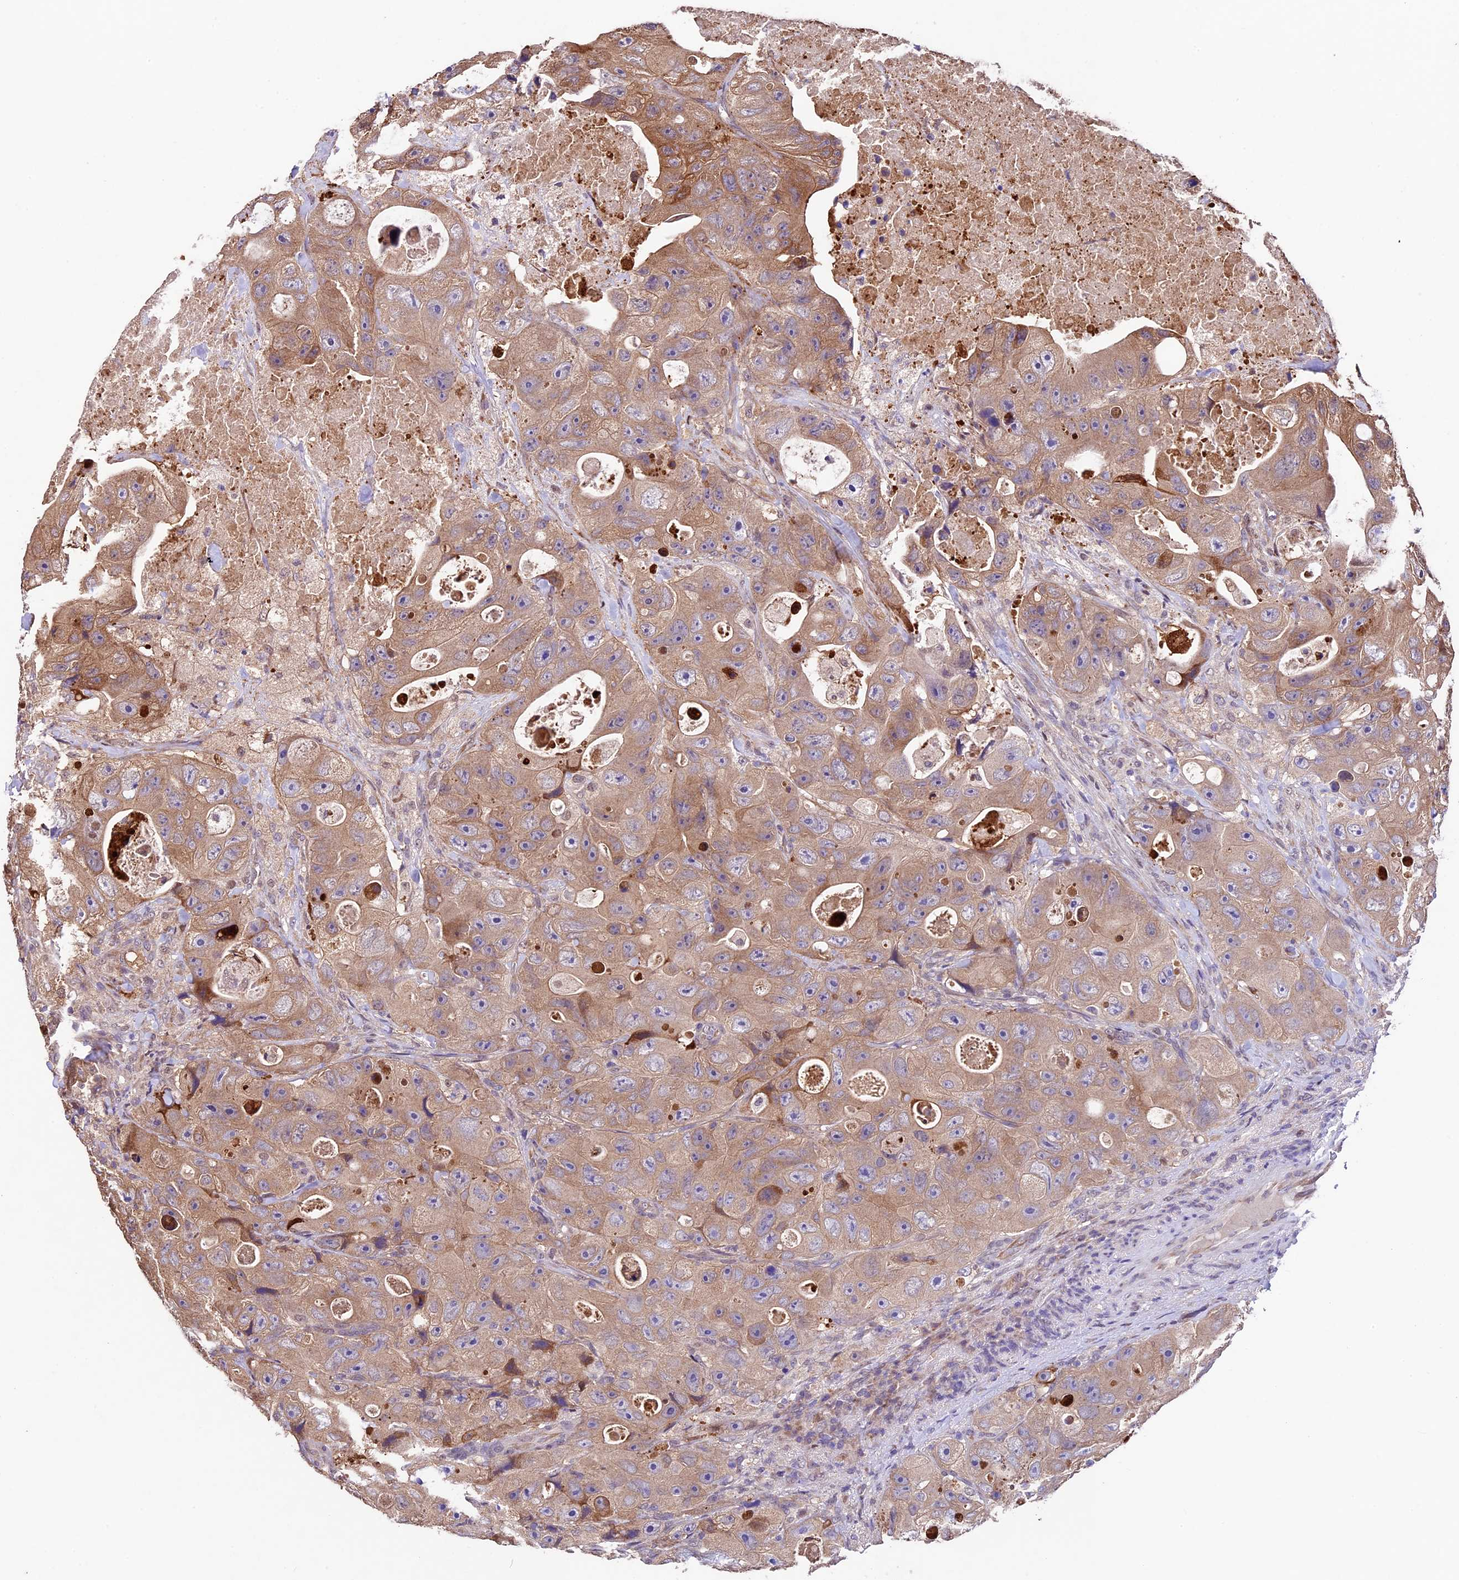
{"staining": {"intensity": "moderate", "quantity": ">75%", "location": "cytoplasmic/membranous"}, "tissue": "colorectal cancer", "cell_type": "Tumor cells", "image_type": "cancer", "snomed": [{"axis": "morphology", "description": "Adenocarcinoma, NOS"}, {"axis": "topography", "description": "Colon"}], "caption": "Tumor cells demonstrate medium levels of moderate cytoplasmic/membranous expression in about >75% of cells in human colorectal cancer.", "gene": "SBNO2", "patient": {"sex": "female", "age": 46}}